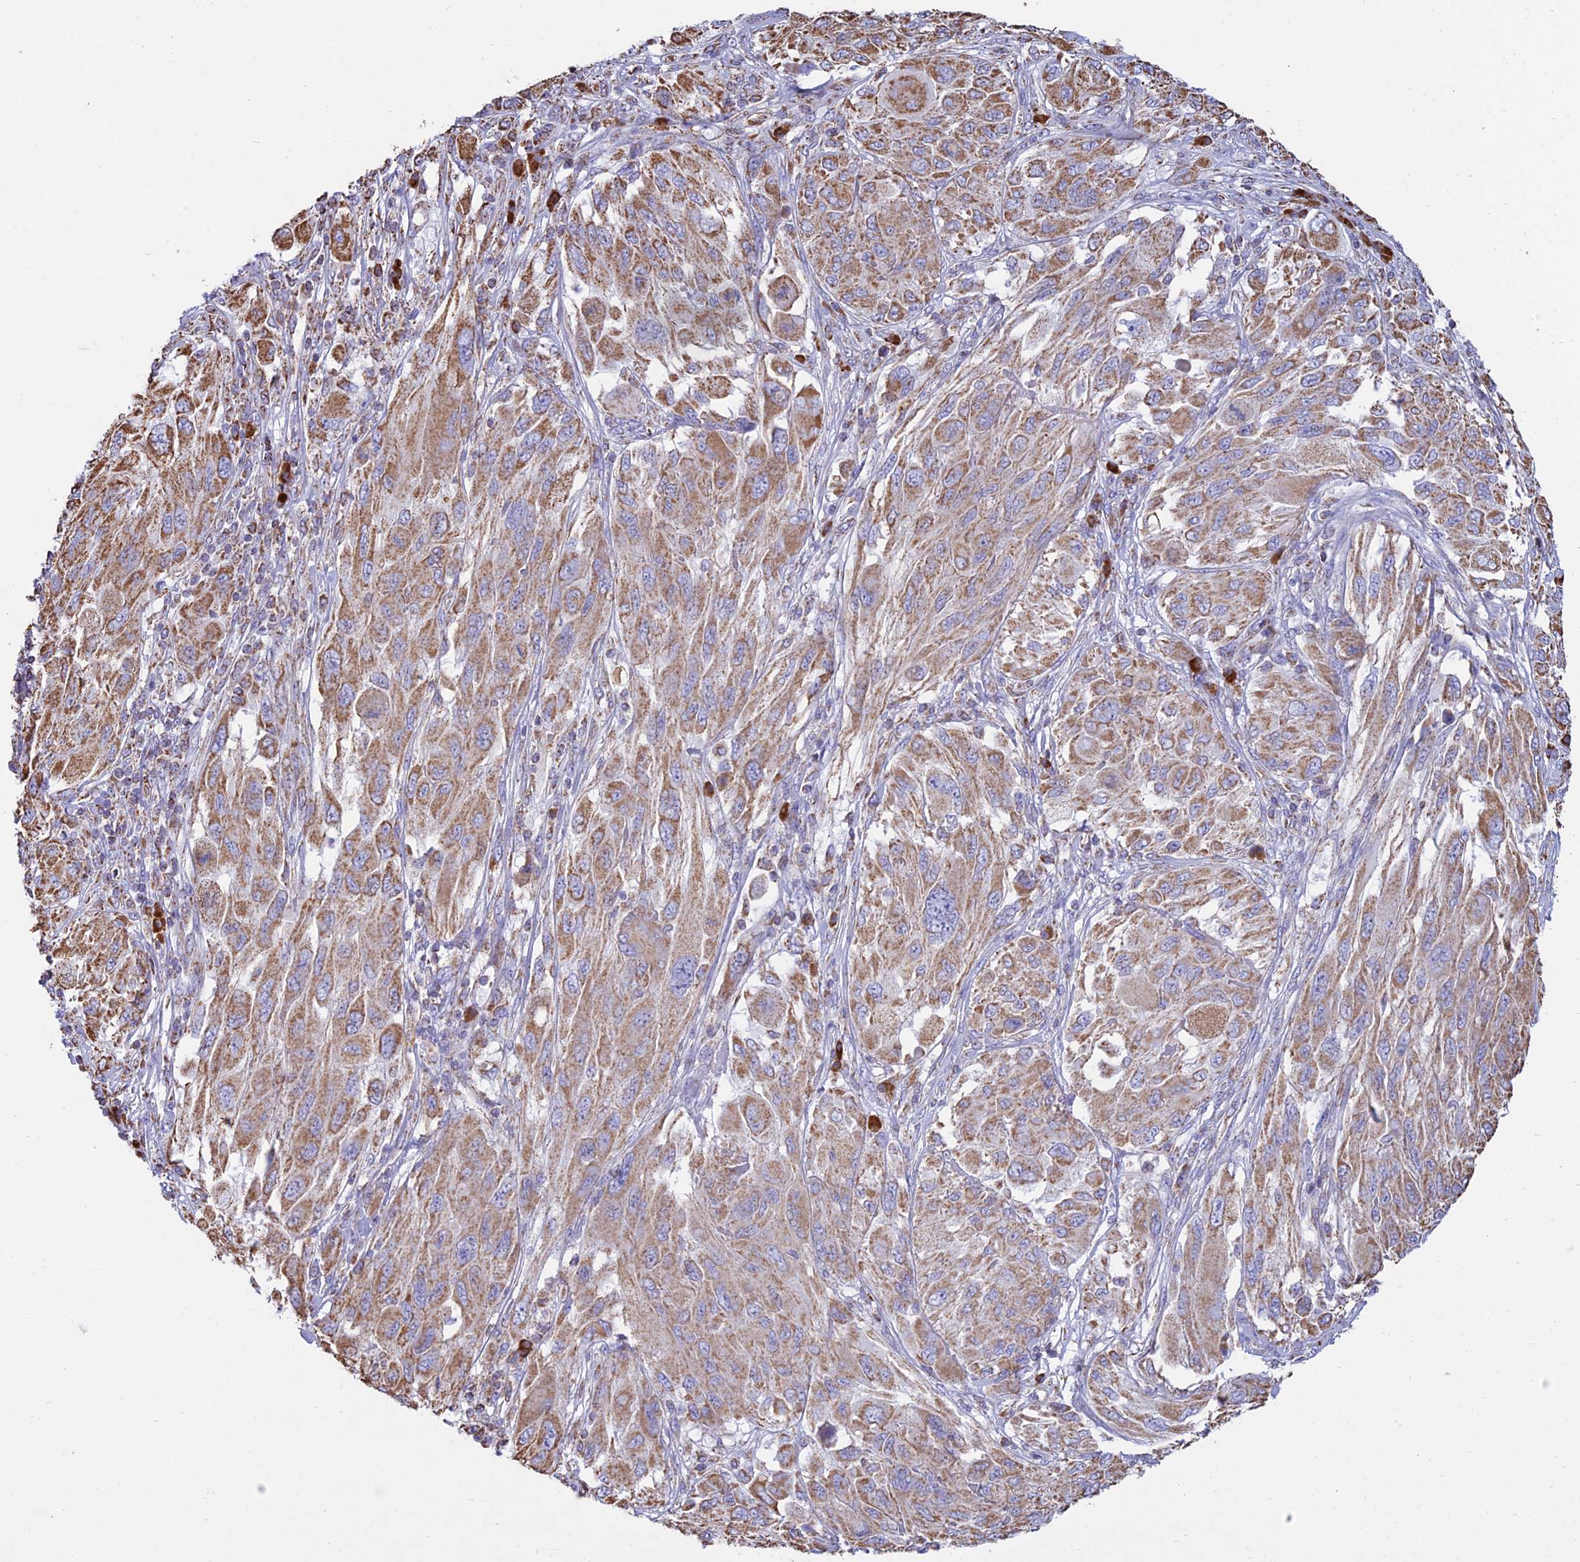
{"staining": {"intensity": "moderate", "quantity": ">75%", "location": "cytoplasmic/membranous"}, "tissue": "melanoma", "cell_type": "Tumor cells", "image_type": "cancer", "snomed": [{"axis": "morphology", "description": "Malignant melanoma, NOS"}, {"axis": "topography", "description": "Skin"}], "caption": "A medium amount of moderate cytoplasmic/membranous expression is present in about >75% of tumor cells in malignant melanoma tissue.", "gene": "OR2W3", "patient": {"sex": "female", "age": 91}}